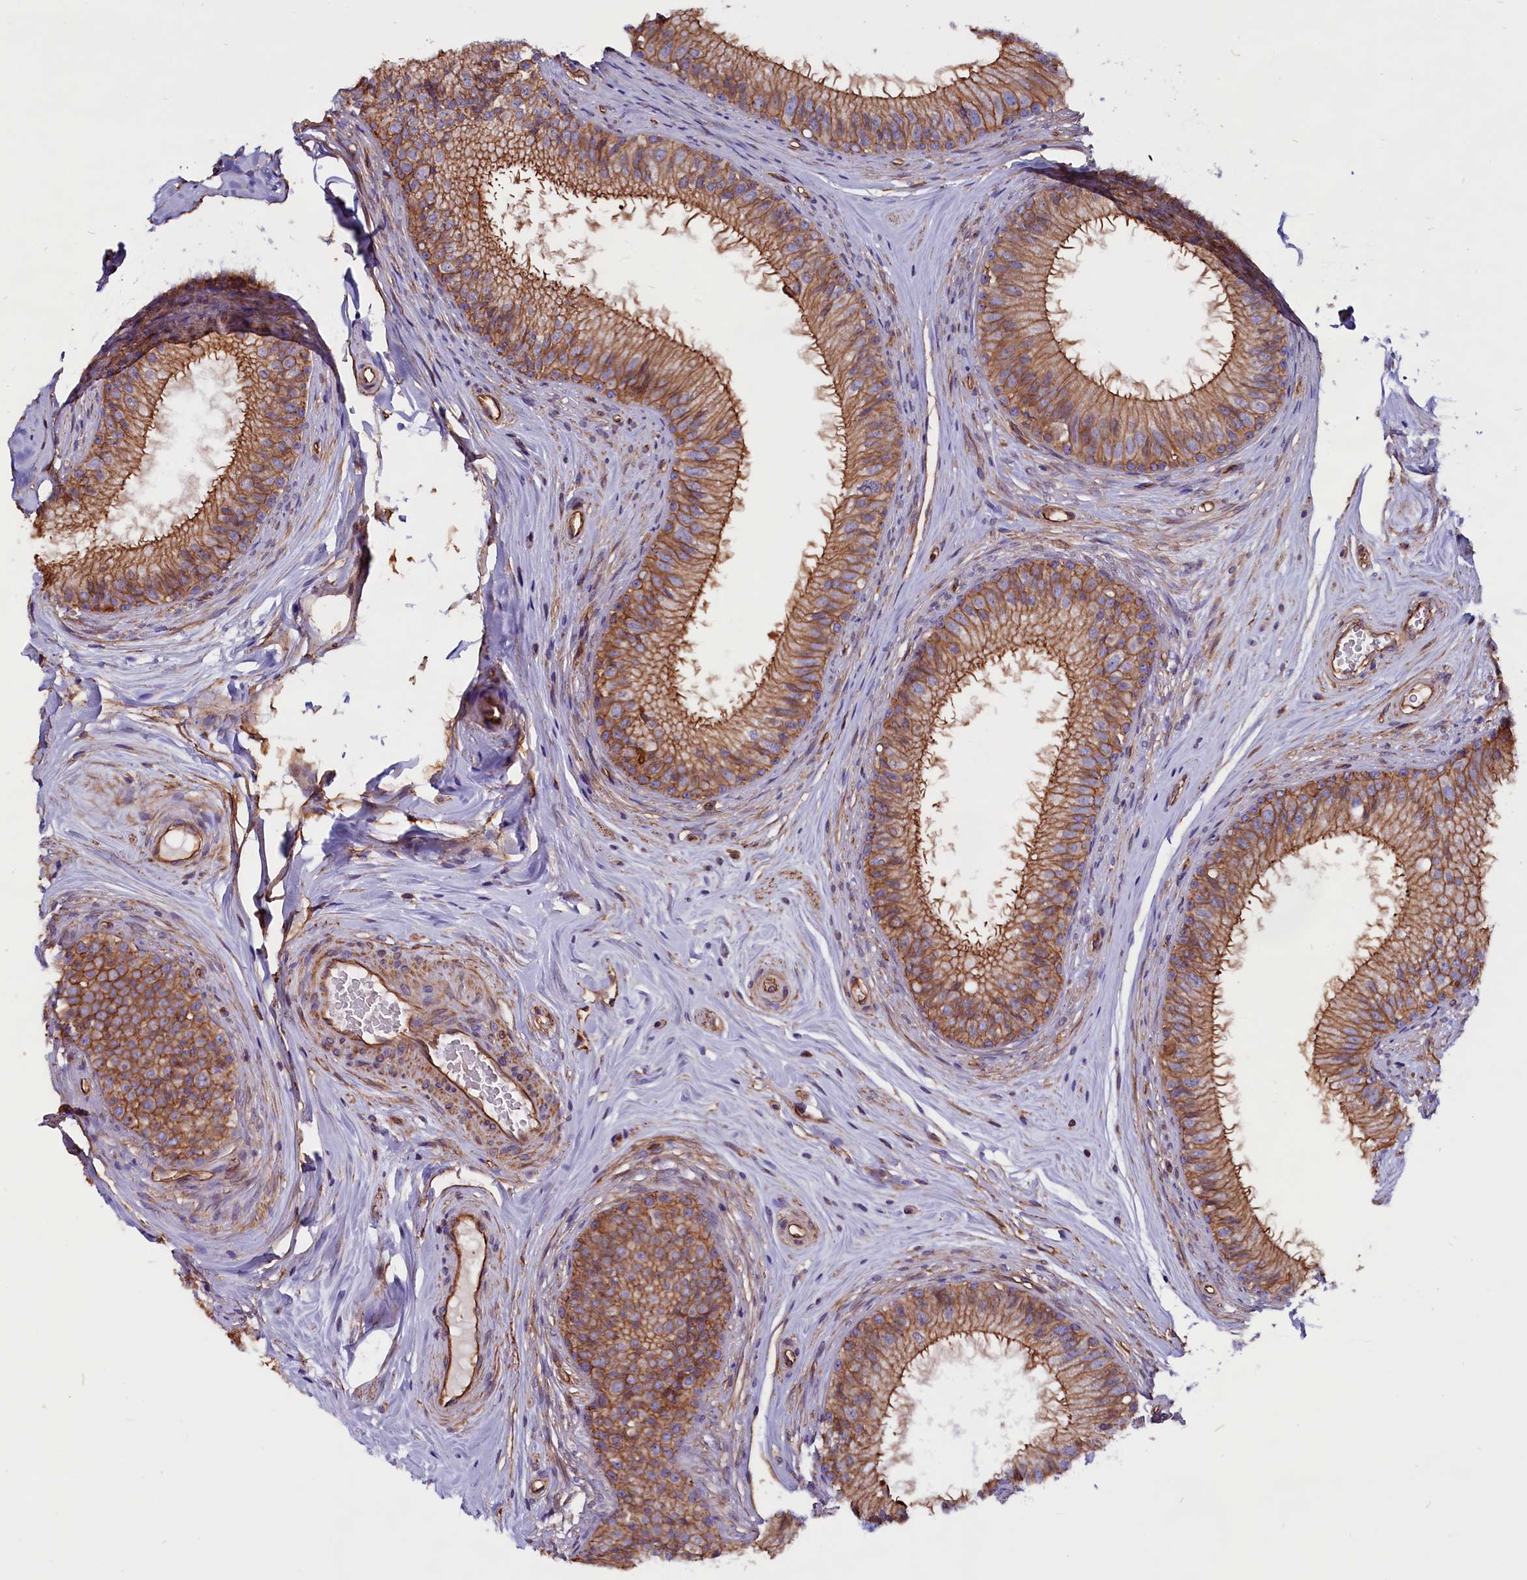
{"staining": {"intensity": "moderate", "quantity": ">75%", "location": "cytoplasmic/membranous"}, "tissue": "epididymis", "cell_type": "Glandular cells", "image_type": "normal", "snomed": [{"axis": "morphology", "description": "Normal tissue, NOS"}, {"axis": "topography", "description": "Epididymis"}], "caption": "A high-resolution photomicrograph shows immunohistochemistry staining of unremarkable epididymis, which shows moderate cytoplasmic/membranous expression in approximately >75% of glandular cells.", "gene": "ZNF749", "patient": {"sex": "male", "age": 33}}